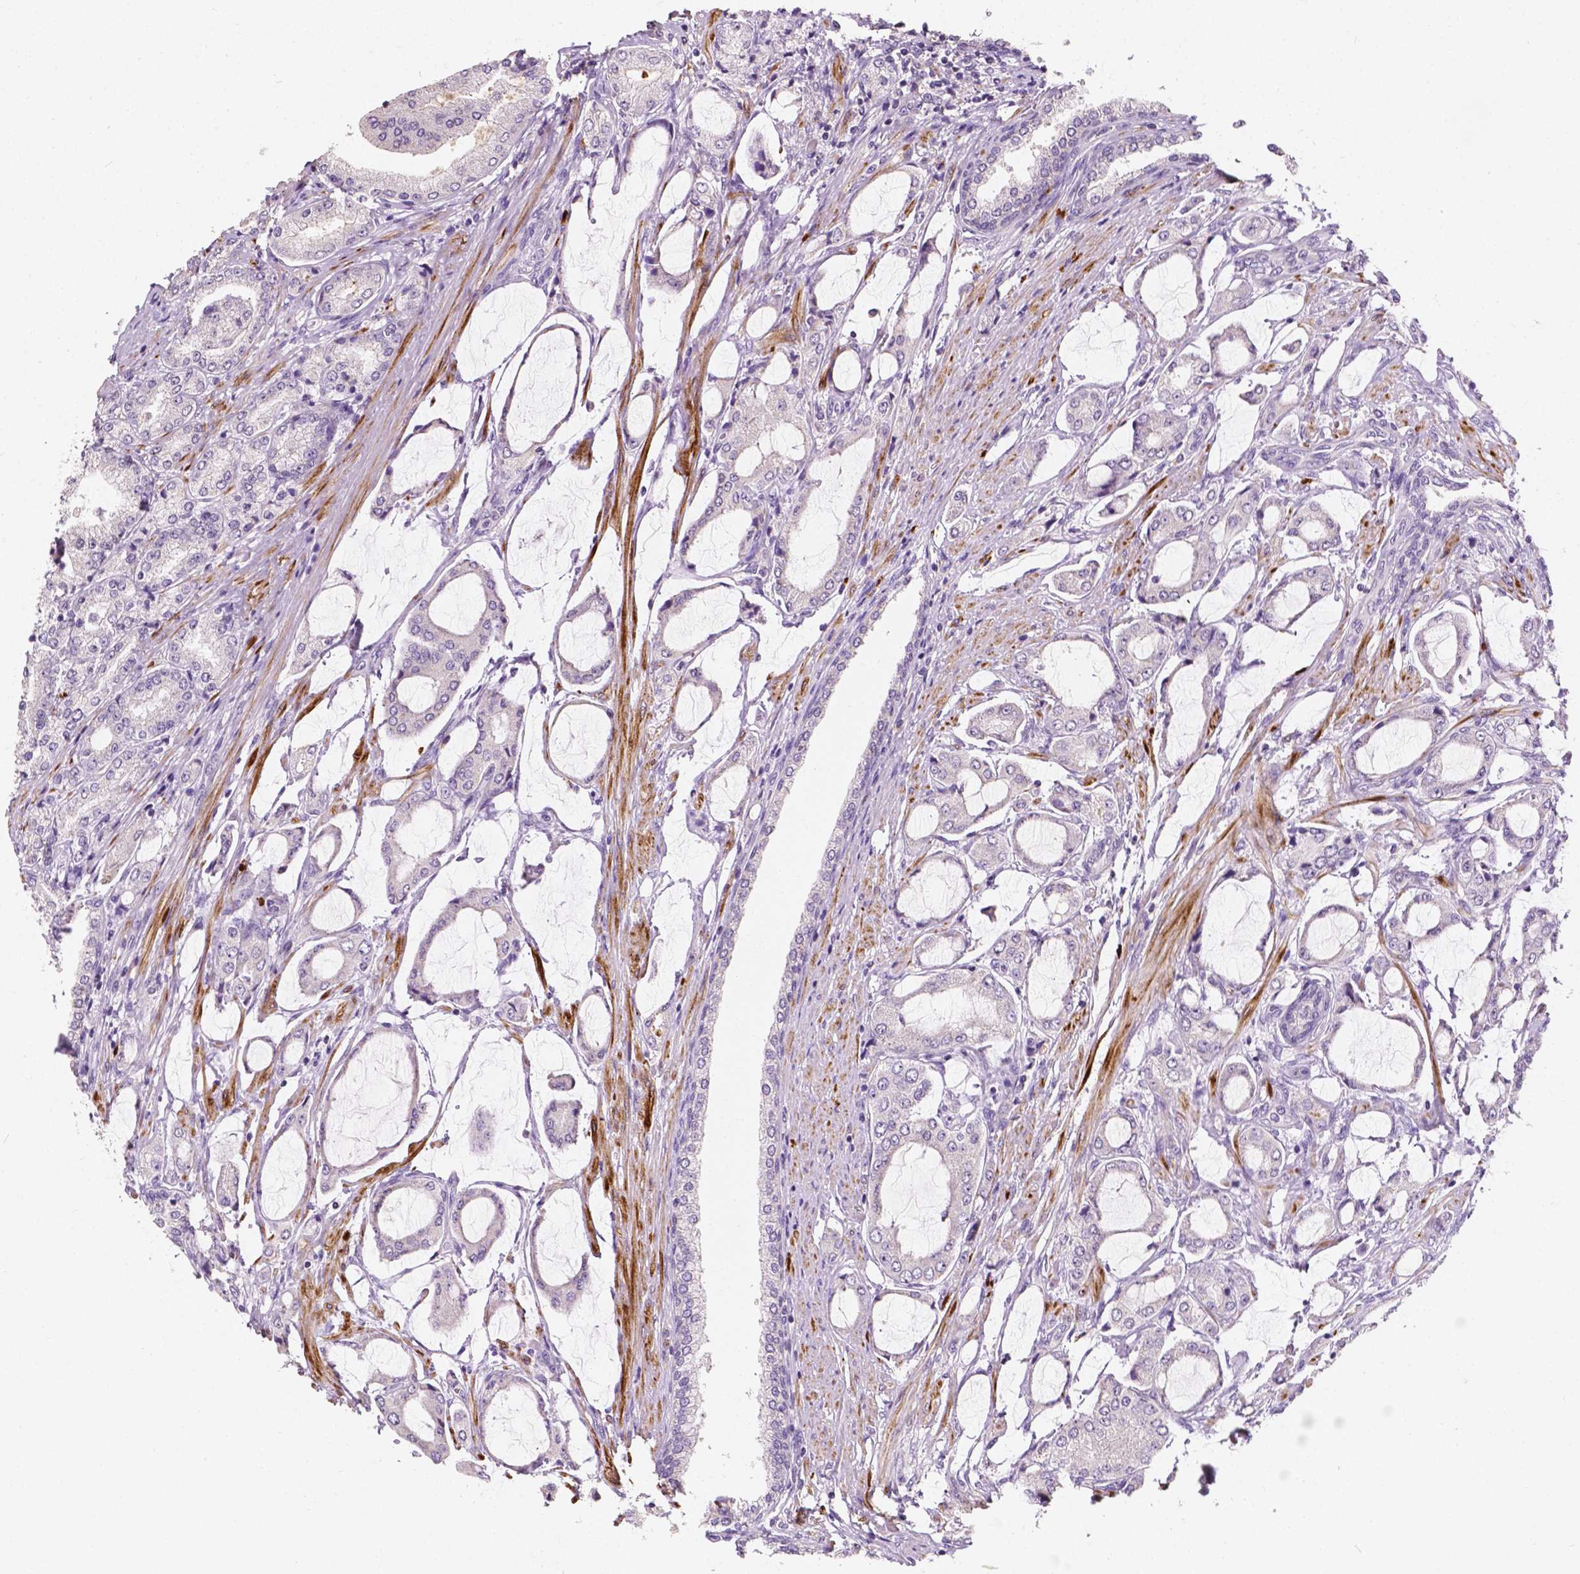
{"staining": {"intensity": "negative", "quantity": "none", "location": "none"}, "tissue": "prostate cancer", "cell_type": "Tumor cells", "image_type": "cancer", "snomed": [{"axis": "morphology", "description": "Adenocarcinoma, NOS"}, {"axis": "topography", "description": "Prostate"}], "caption": "DAB immunohistochemical staining of human prostate cancer (adenocarcinoma) exhibits no significant staining in tumor cells. (Stains: DAB (3,3'-diaminobenzidine) IHC with hematoxylin counter stain, Microscopy: brightfield microscopy at high magnification).", "gene": "SIRT2", "patient": {"sex": "male", "age": 63}}